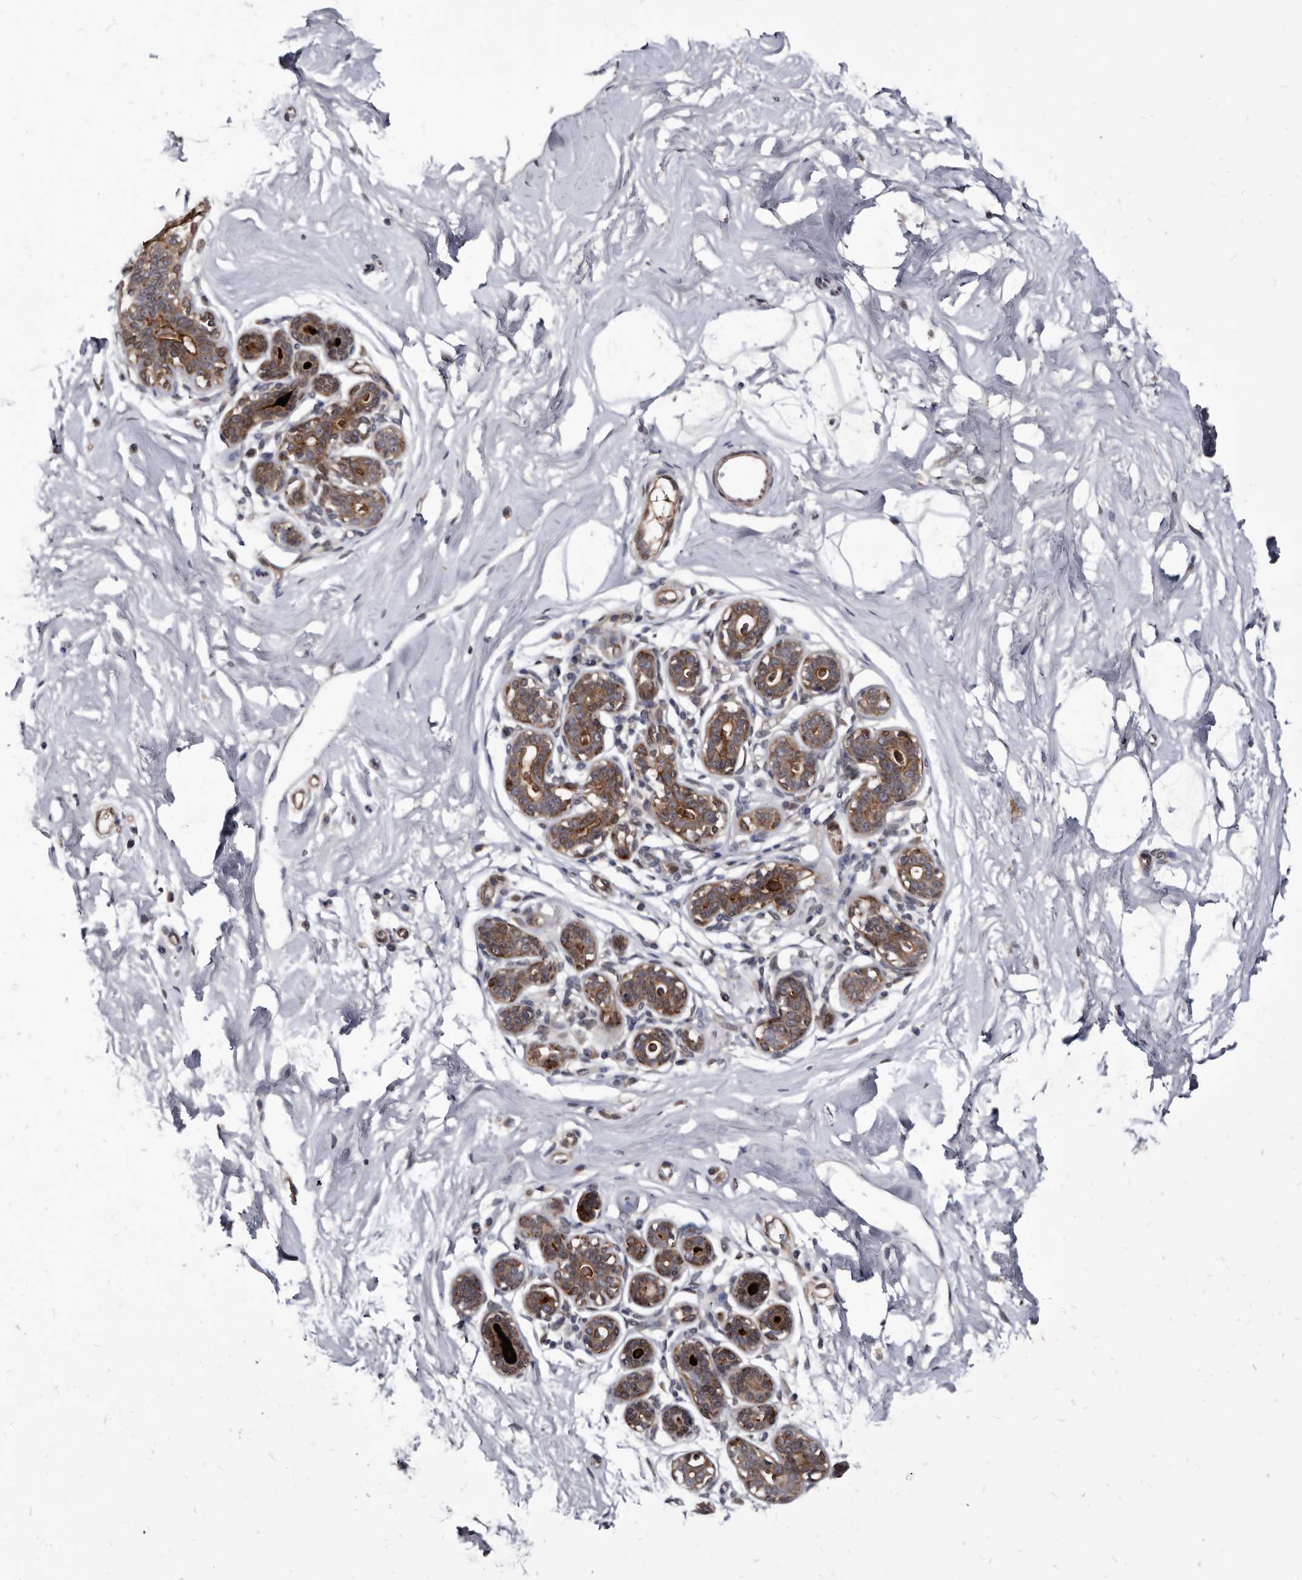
{"staining": {"intensity": "negative", "quantity": "none", "location": "none"}, "tissue": "breast", "cell_type": "Adipocytes", "image_type": "normal", "snomed": [{"axis": "morphology", "description": "Normal tissue, NOS"}, {"axis": "morphology", "description": "Adenoma, NOS"}, {"axis": "topography", "description": "Breast"}], "caption": "A high-resolution histopathology image shows immunohistochemistry (IHC) staining of normal breast, which displays no significant positivity in adipocytes. The staining was performed using DAB to visualize the protein expression in brown, while the nuclei were stained in blue with hematoxylin (Magnification: 20x).", "gene": "PROM1", "patient": {"sex": "female", "age": 23}}